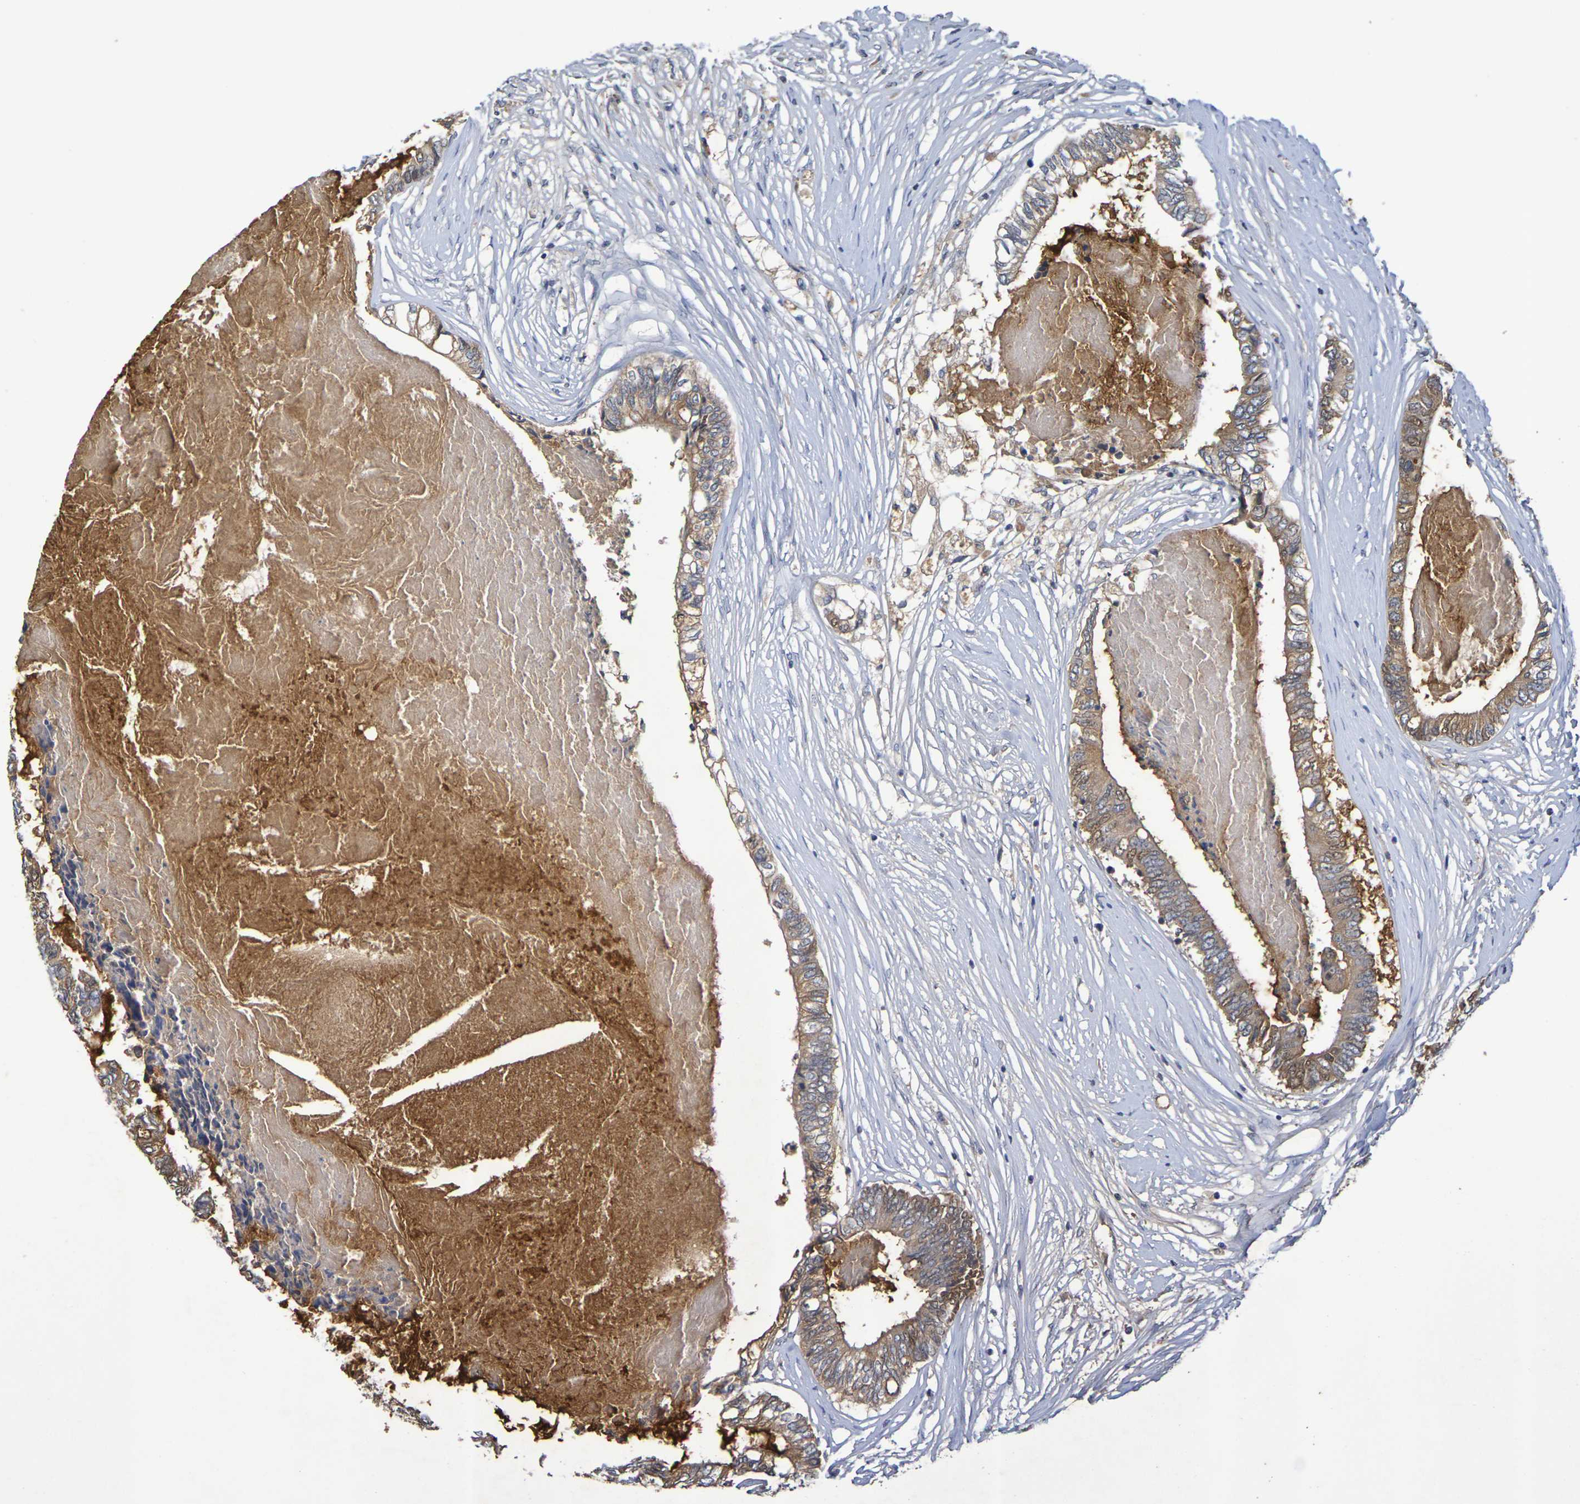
{"staining": {"intensity": "moderate", "quantity": "25%-75%", "location": "cytoplasmic/membranous,nuclear"}, "tissue": "colorectal cancer", "cell_type": "Tumor cells", "image_type": "cancer", "snomed": [{"axis": "morphology", "description": "Adenocarcinoma, NOS"}, {"axis": "topography", "description": "Rectum"}], "caption": "High-magnification brightfield microscopy of adenocarcinoma (colorectal) stained with DAB (3,3'-diaminobenzidine) (brown) and counterstained with hematoxylin (blue). tumor cells exhibit moderate cytoplasmic/membranous and nuclear expression is present in approximately25%-75% of cells. Nuclei are stained in blue.", "gene": "TERF2", "patient": {"sex": "male", "age": 63}}